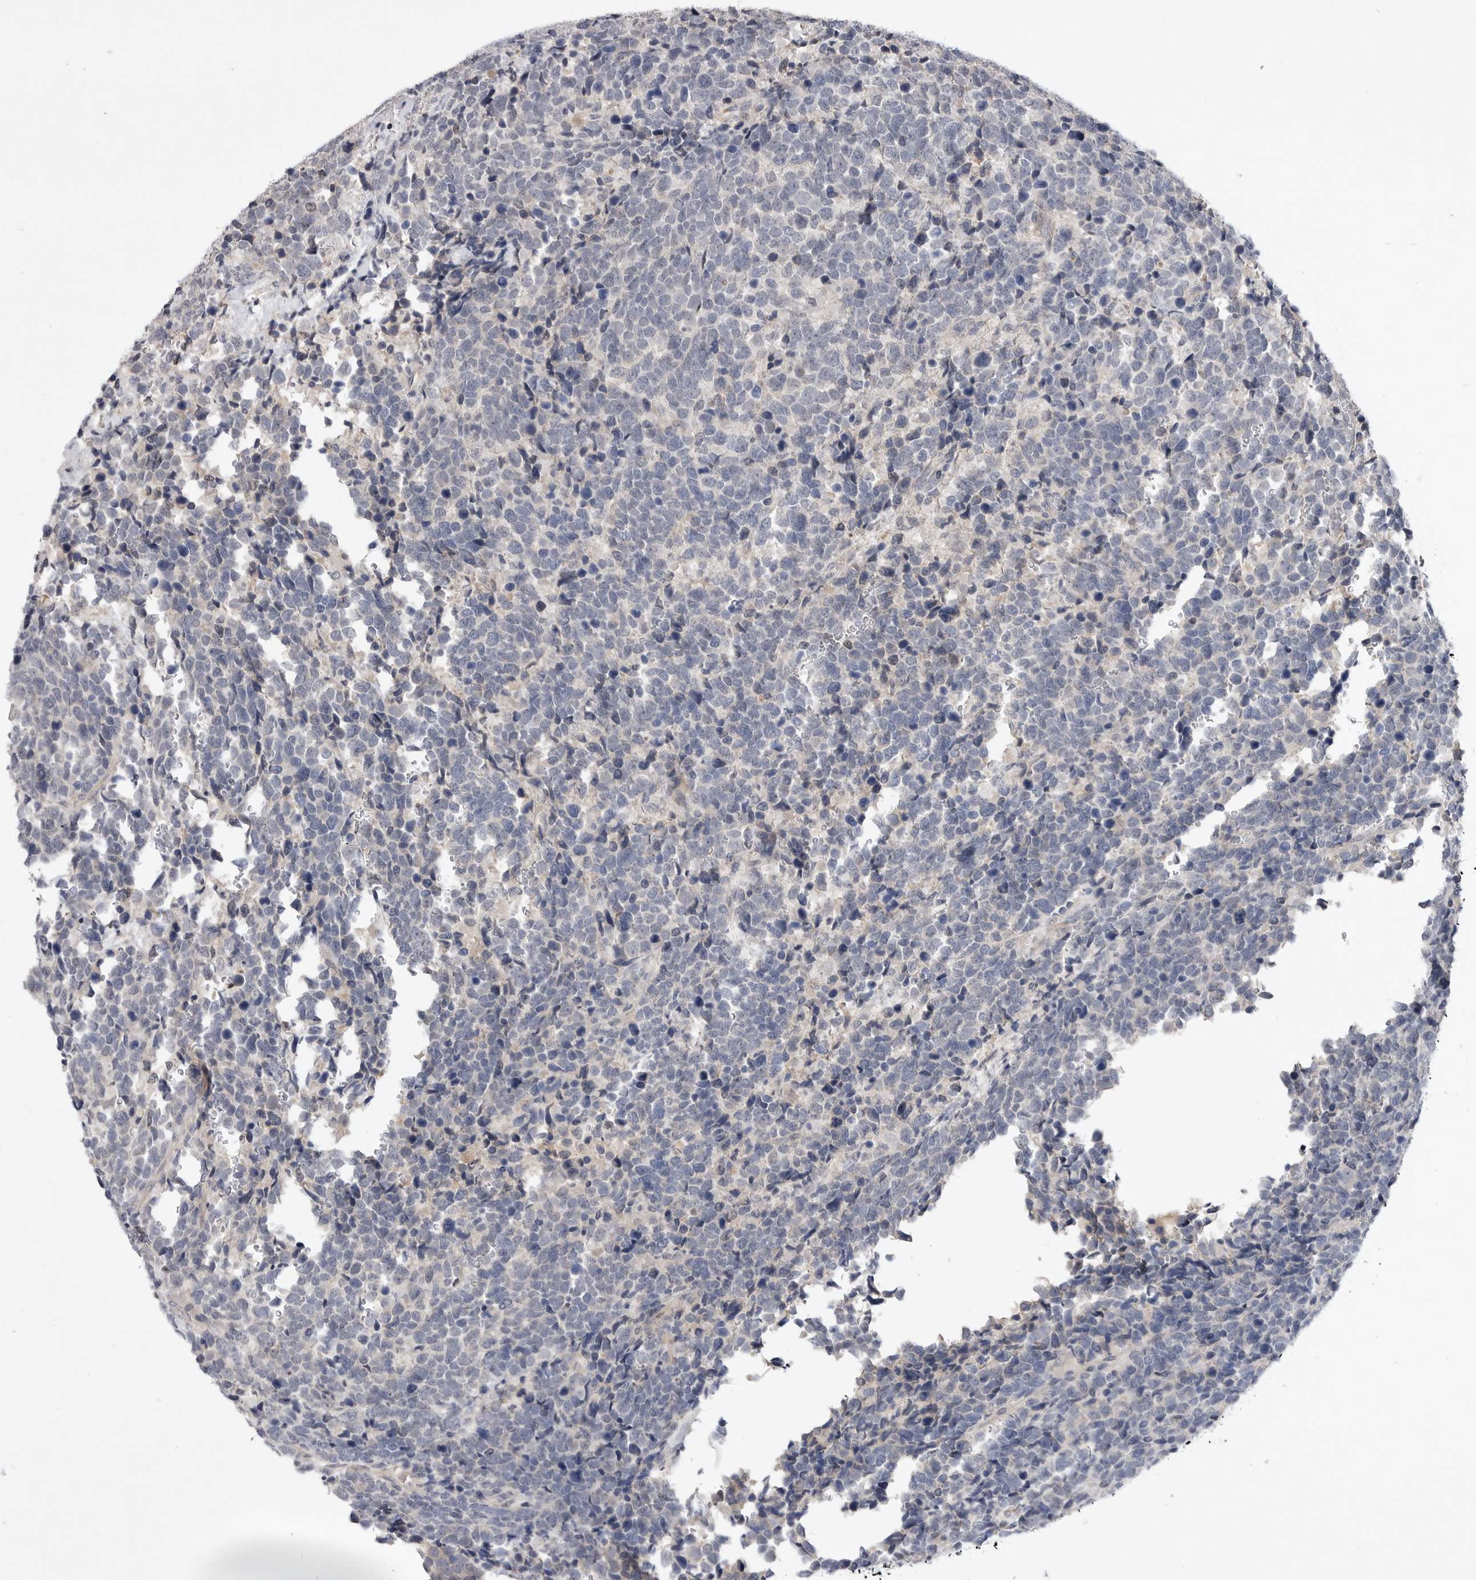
{"staining": {"intensity": "negative", "quantity": "none", "location": "none"}, "tissue": "urothelial cancer", "cell_type": "Tumor cells", "image_type": "cancer", "snomed": [{"axis": "morphology", "description": "Urothelial carcinoma, High grade"}, {"axis": "topography", "description": "Urinary bladder"}], "caption": "This is an immunohistochemistry (IHC) photomicrograph of human high-grade urothelial carcinoma. There is no positivity in tumor cells.", "gene": "ITGAD", "patient": {"sex": "female", "age": 82}}